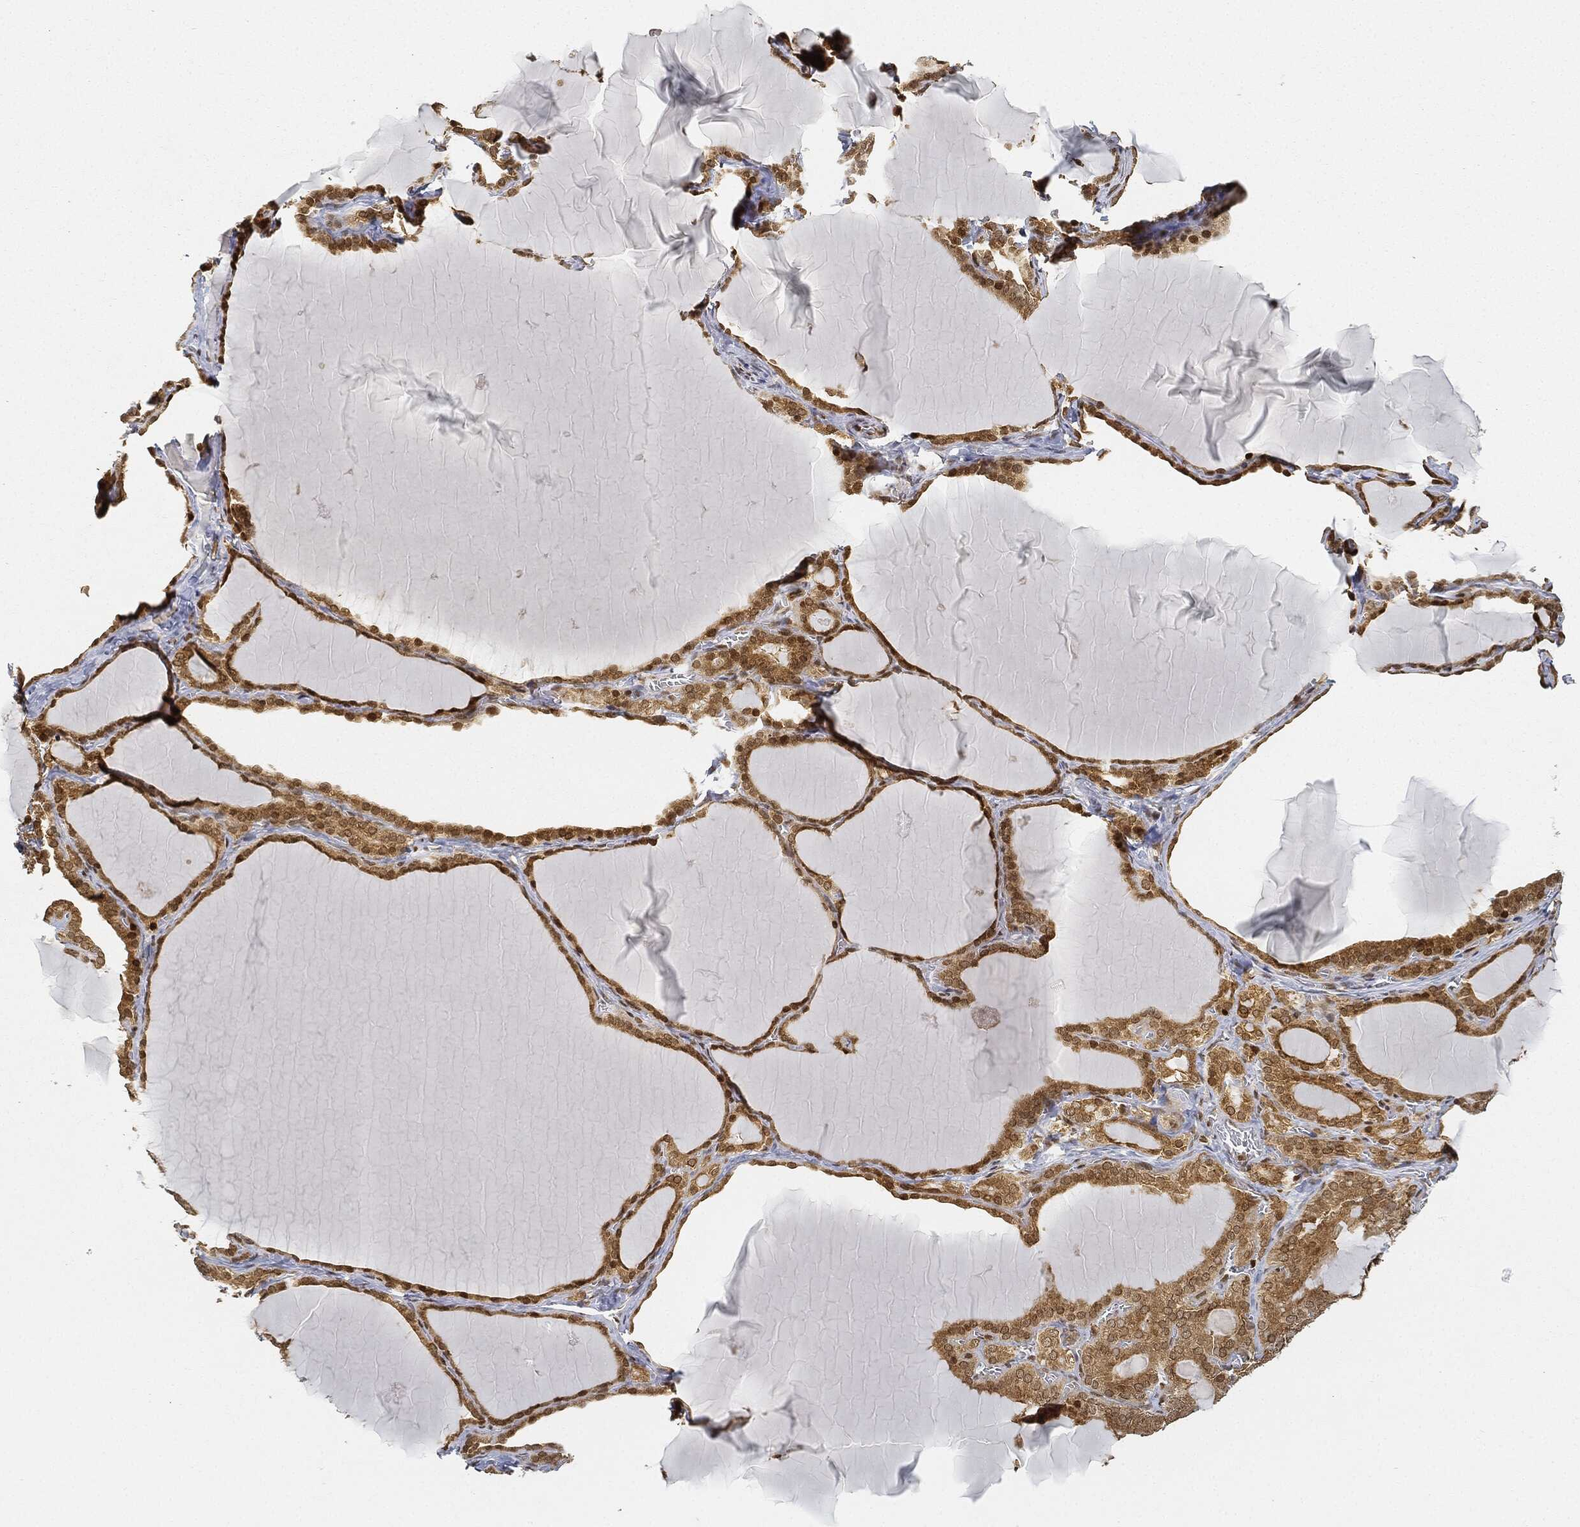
{"staining": {"intensity": "strong", "quantity": "25%-75%", "location": "nuclear"}, "tissue": "thyroid gland", "cell_type": "Glandular cells", "image_type": "normal", "snomed": [{"axis": "morphology", "description": "Normal tissue, NOS"}, {"axis": "morphology", "description": "Hyperplasia, NOS"}, {"axis": "topography", "description": "Thyroid gland"}], "caption": "Thyroid gland stained with DAB (3,3'-diaminobenzidine) immunohistochemistry demonstrates high levels of strong nuclear staining in about 25%-75% of glandular cells.", "gene": "CIB1", "patient": {"sex": "female", "age": 27}}